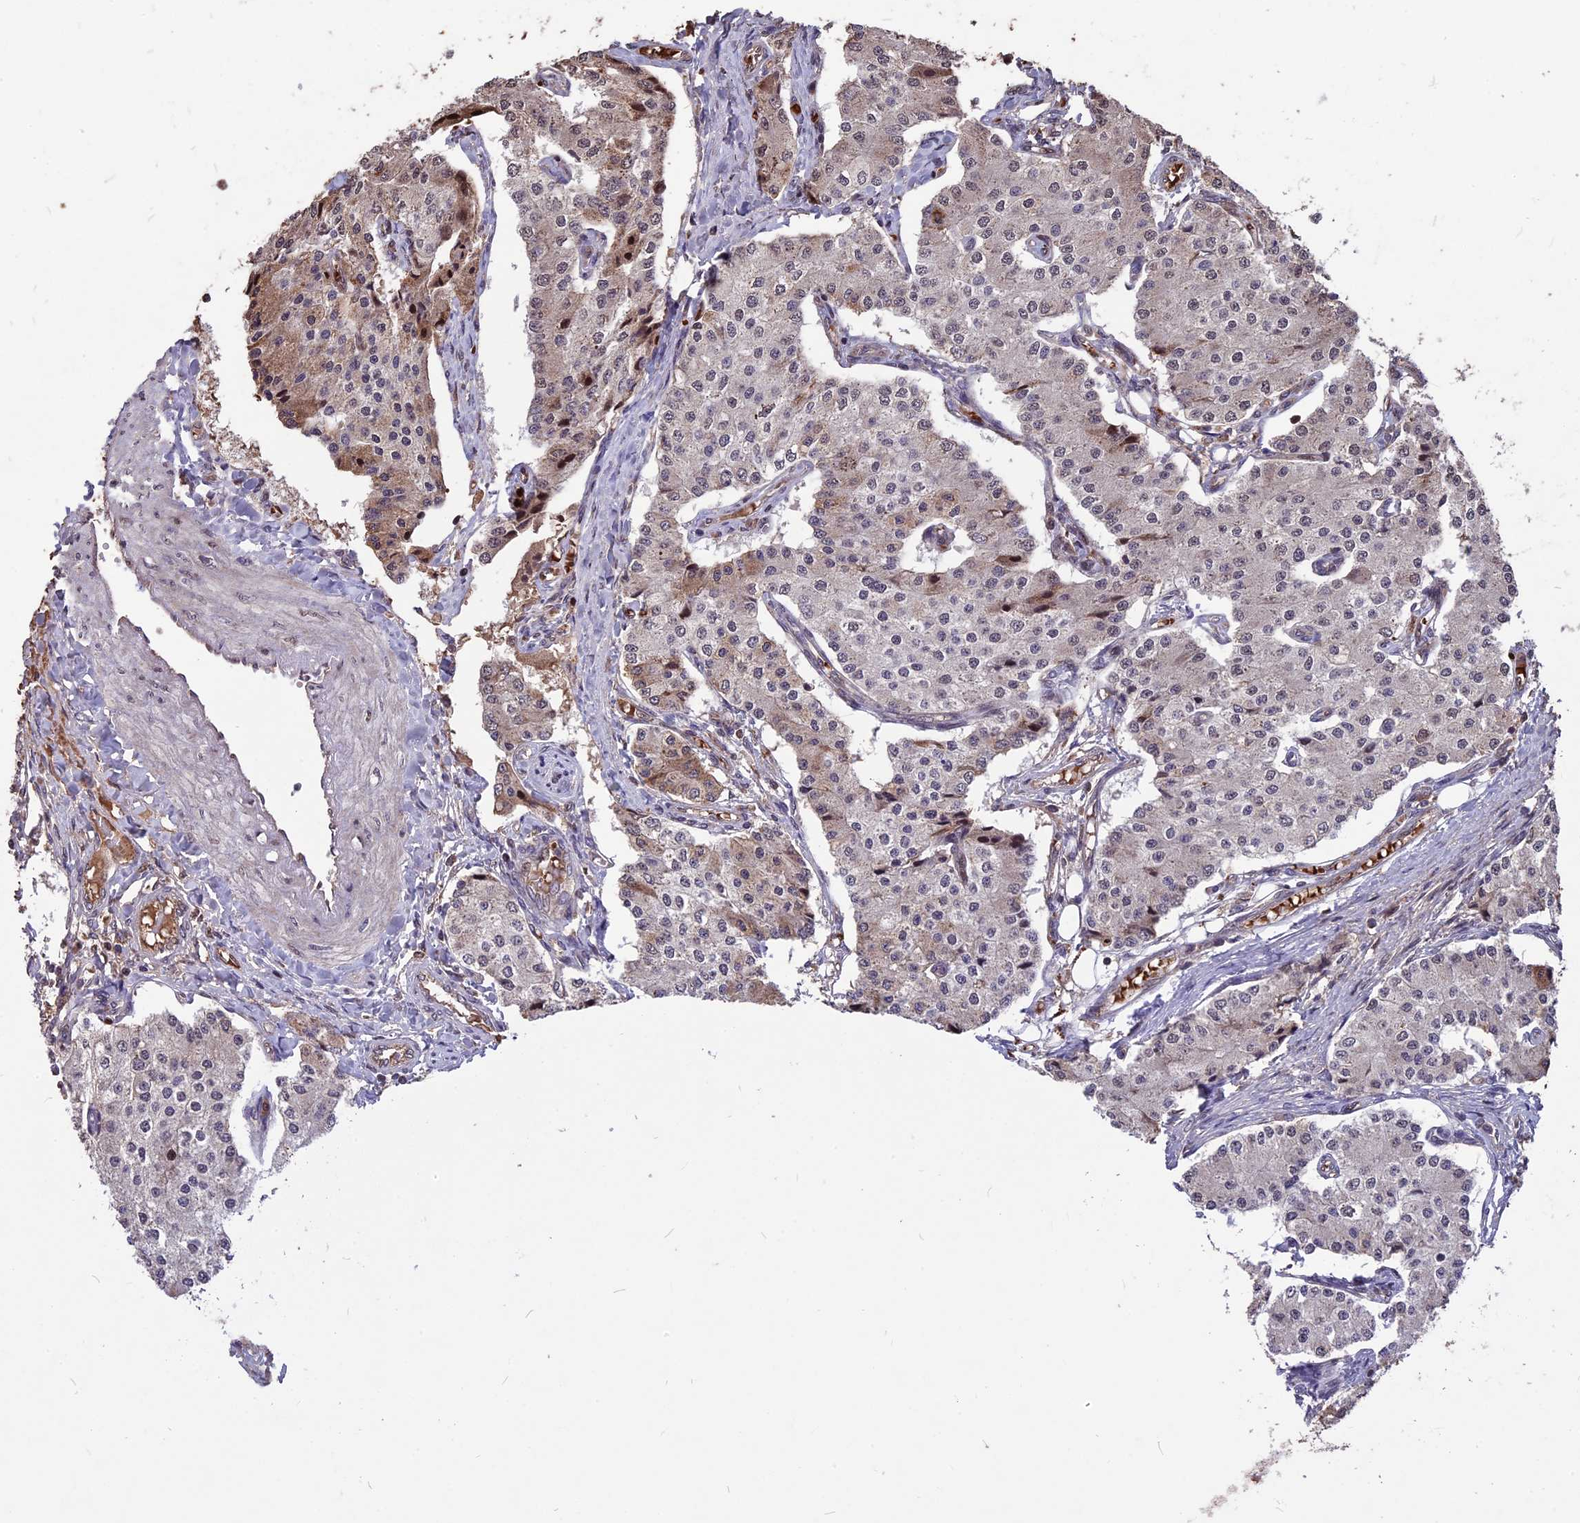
{"staining": {"intensity": "strong", "quantity": "<25%", "location": "nuclear"}, "tissue": "carcinoid", "cell_type": "Tumor cells", "image_type": "cancer", "snomed": [{"axis": "morphology", "description": "Carcinoid, malignant, NOS"}, {"axis": "topography", "description": "Colon"}], "caption": "Human carcinoid (malignant) stained for a protein (brown) displays strong nuclear positive staining in about <25% of tumor cells.", "gene": "ZNF598", "patient": {"sex": "female", "age": 52}}